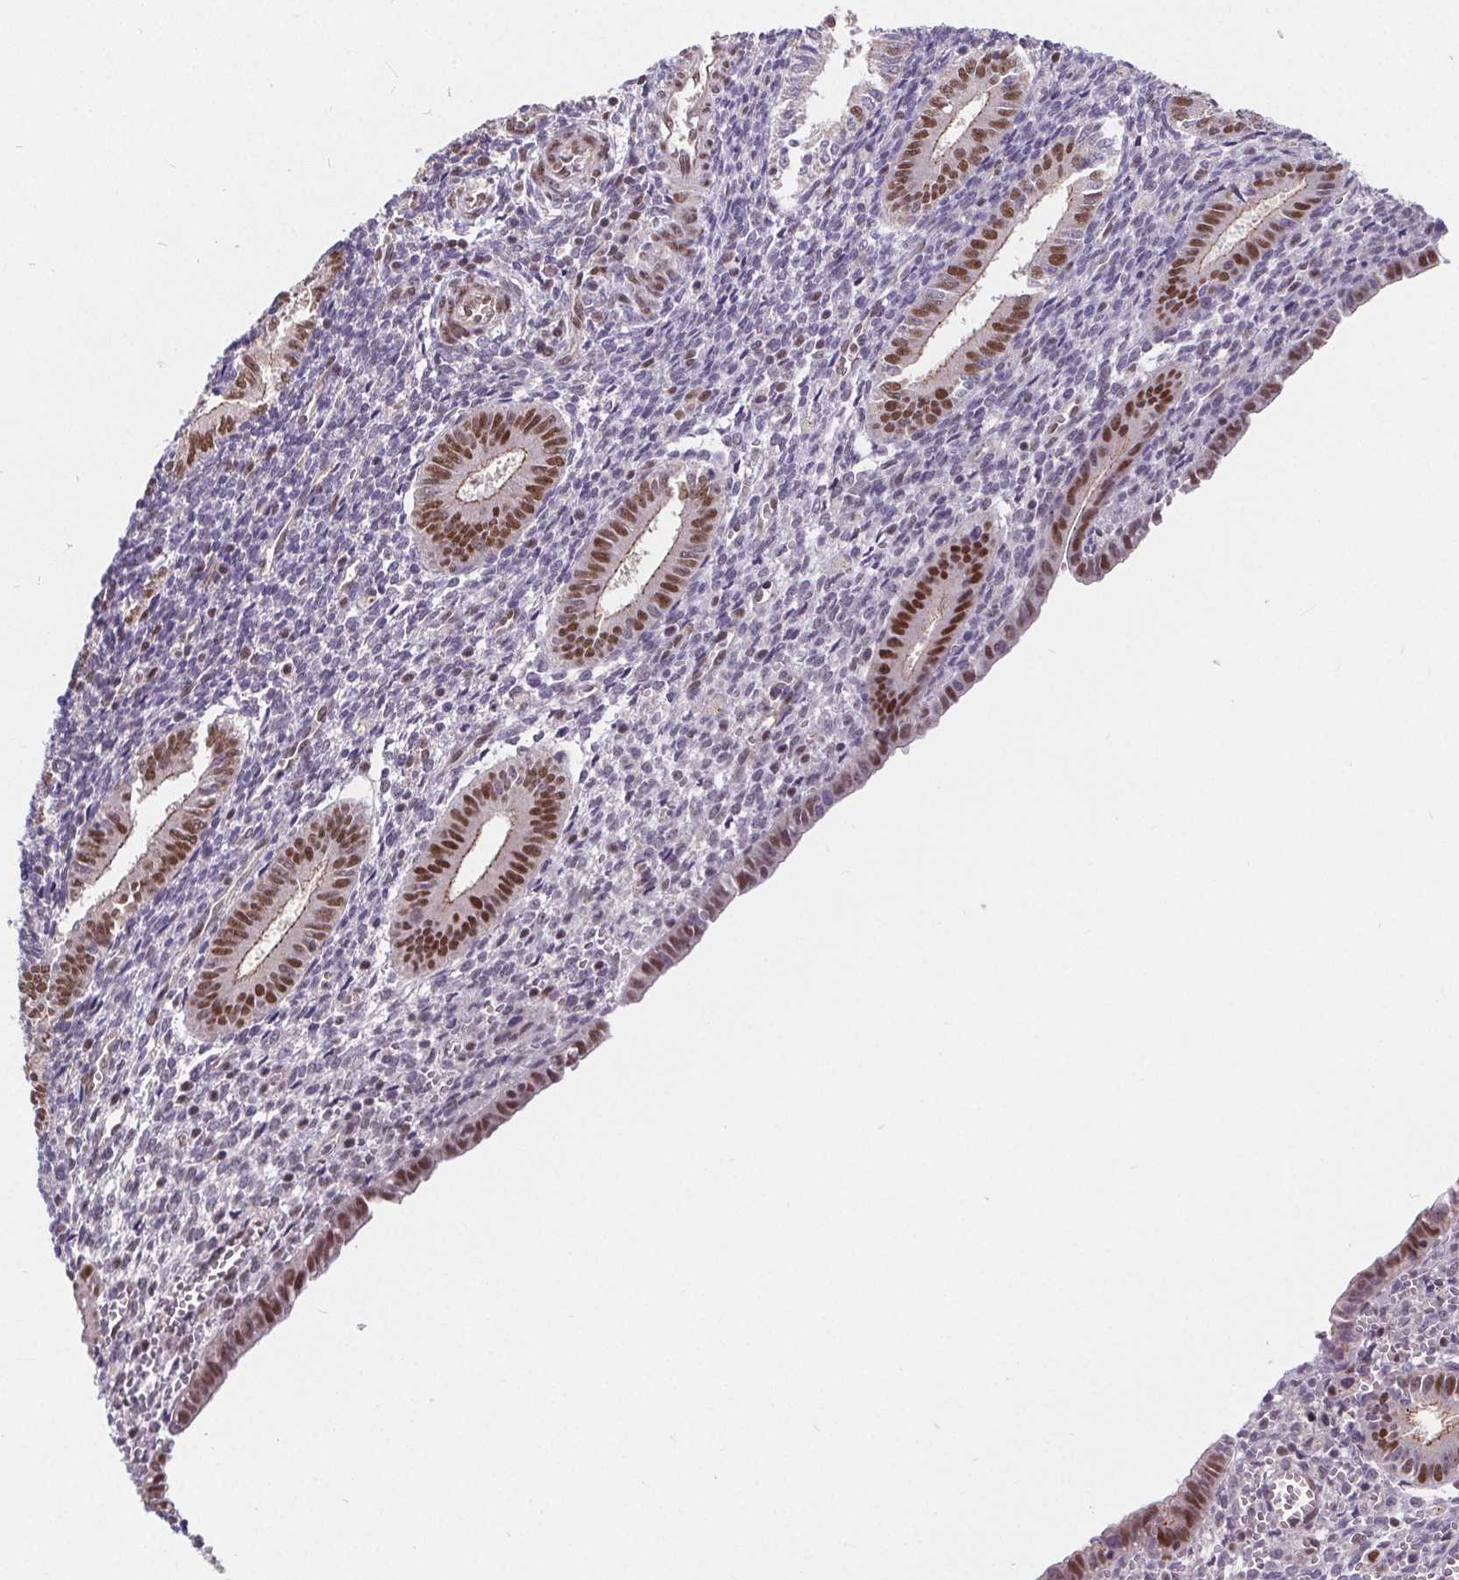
{"staining": {"intensity": "weak", "quantity": "<25%", "location": "nuclear"}, "tissue": "endometrium", "cell_type": "Cells in endometrial stroma", "image_type": "normal", "snomed": [{"axis": "morphology", "description": "Normal tissue, NOS"}, {"axis": "topography", "description": "Endometrium"}], "caption": "This photomicrograph is of normal endometrium stained with immunohistochemistry (IHC) to label a protein in brown with the nuclei are counter-stained blue. There is no staining in cells in endometrial stroma.", "gene": "POU2F1", "patient": {"sex": "female", "age": 25}}